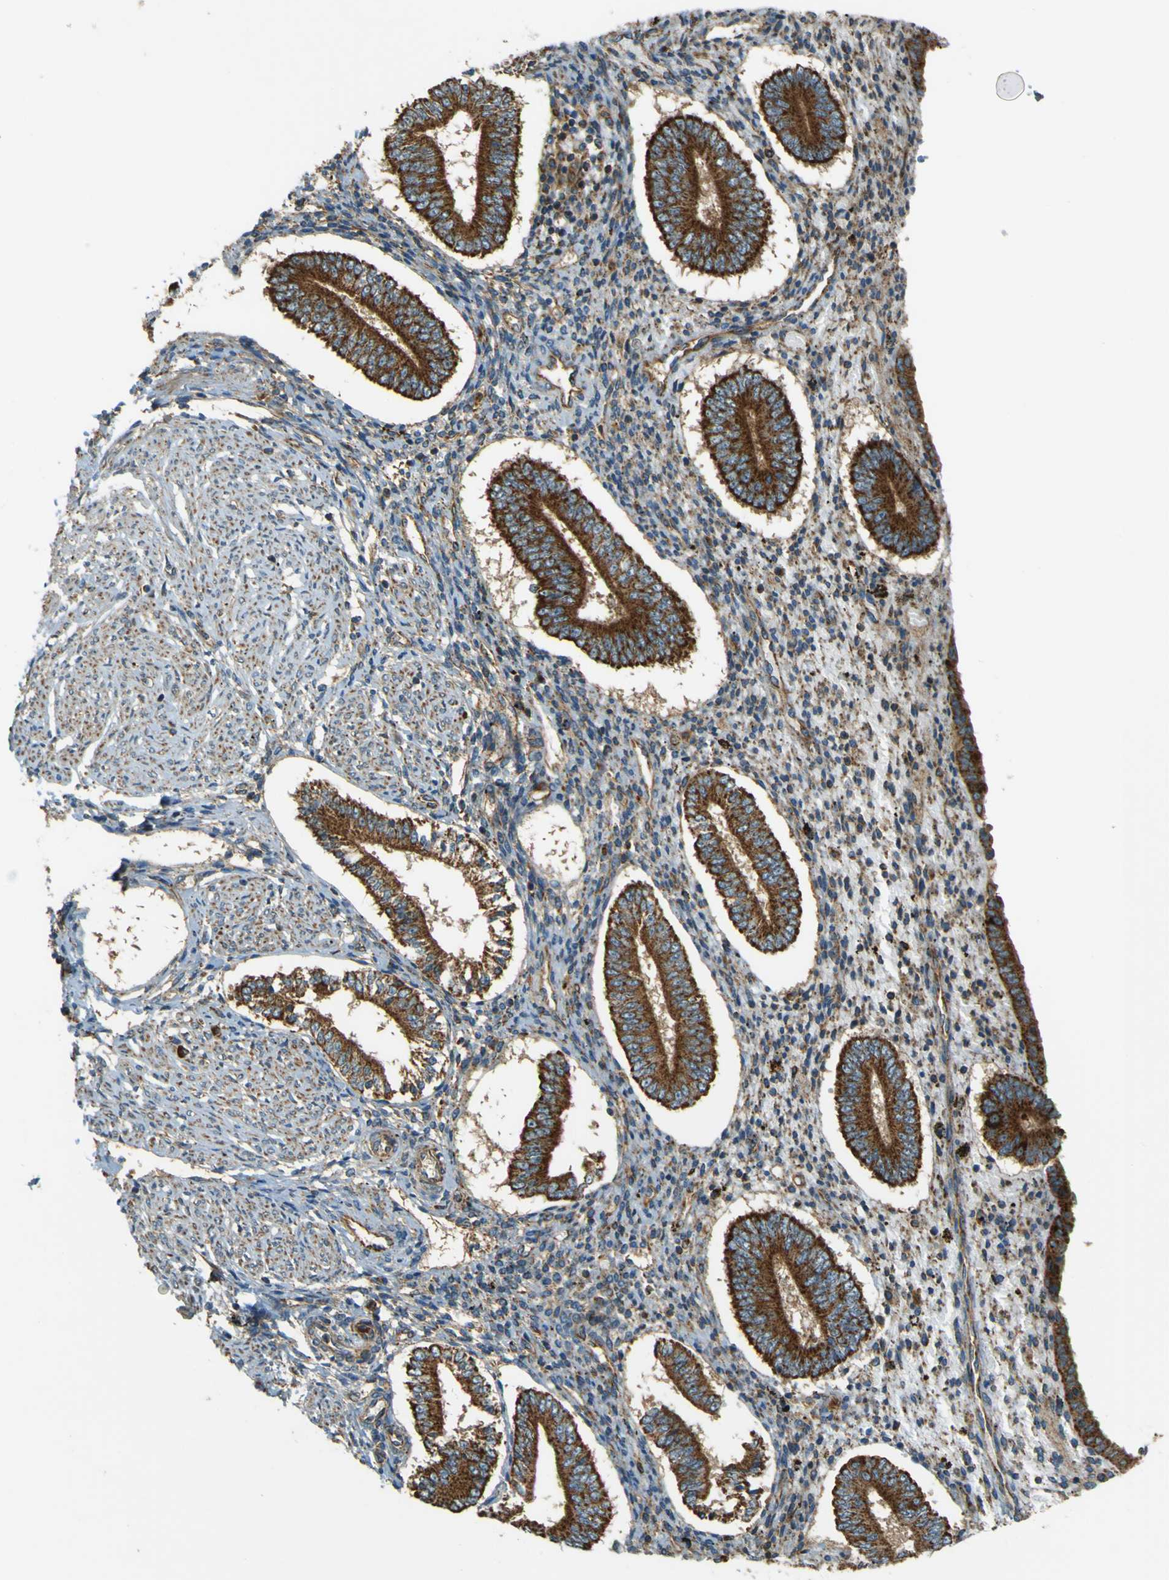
{"staining": {"intensity": "moderate", "quantity": "25%-75%", "location": "cytoplasmic/membranous"}, "tissue": "endometrium", "cell_type": "Cells in endometrial stroma", "image_type": "normal", "snomed": [{"axis": "morphology", "description": "Normal tissue, NOS"}, {"axis": "topography", "description": "Endometrium"}], "caption": "A brown stain shows moderate cytoplasmic/membranous staining of a protein in cells in endometrial stroma of benign endometrium. The staining was performed using DAB (3,3'-diaminobenzidine), with brown indicating positive protein expression. Nuclei are stained blue with hematoxylin.", "gene": "DNAJC5", "patient": {"sex": "female", "age": 42}}